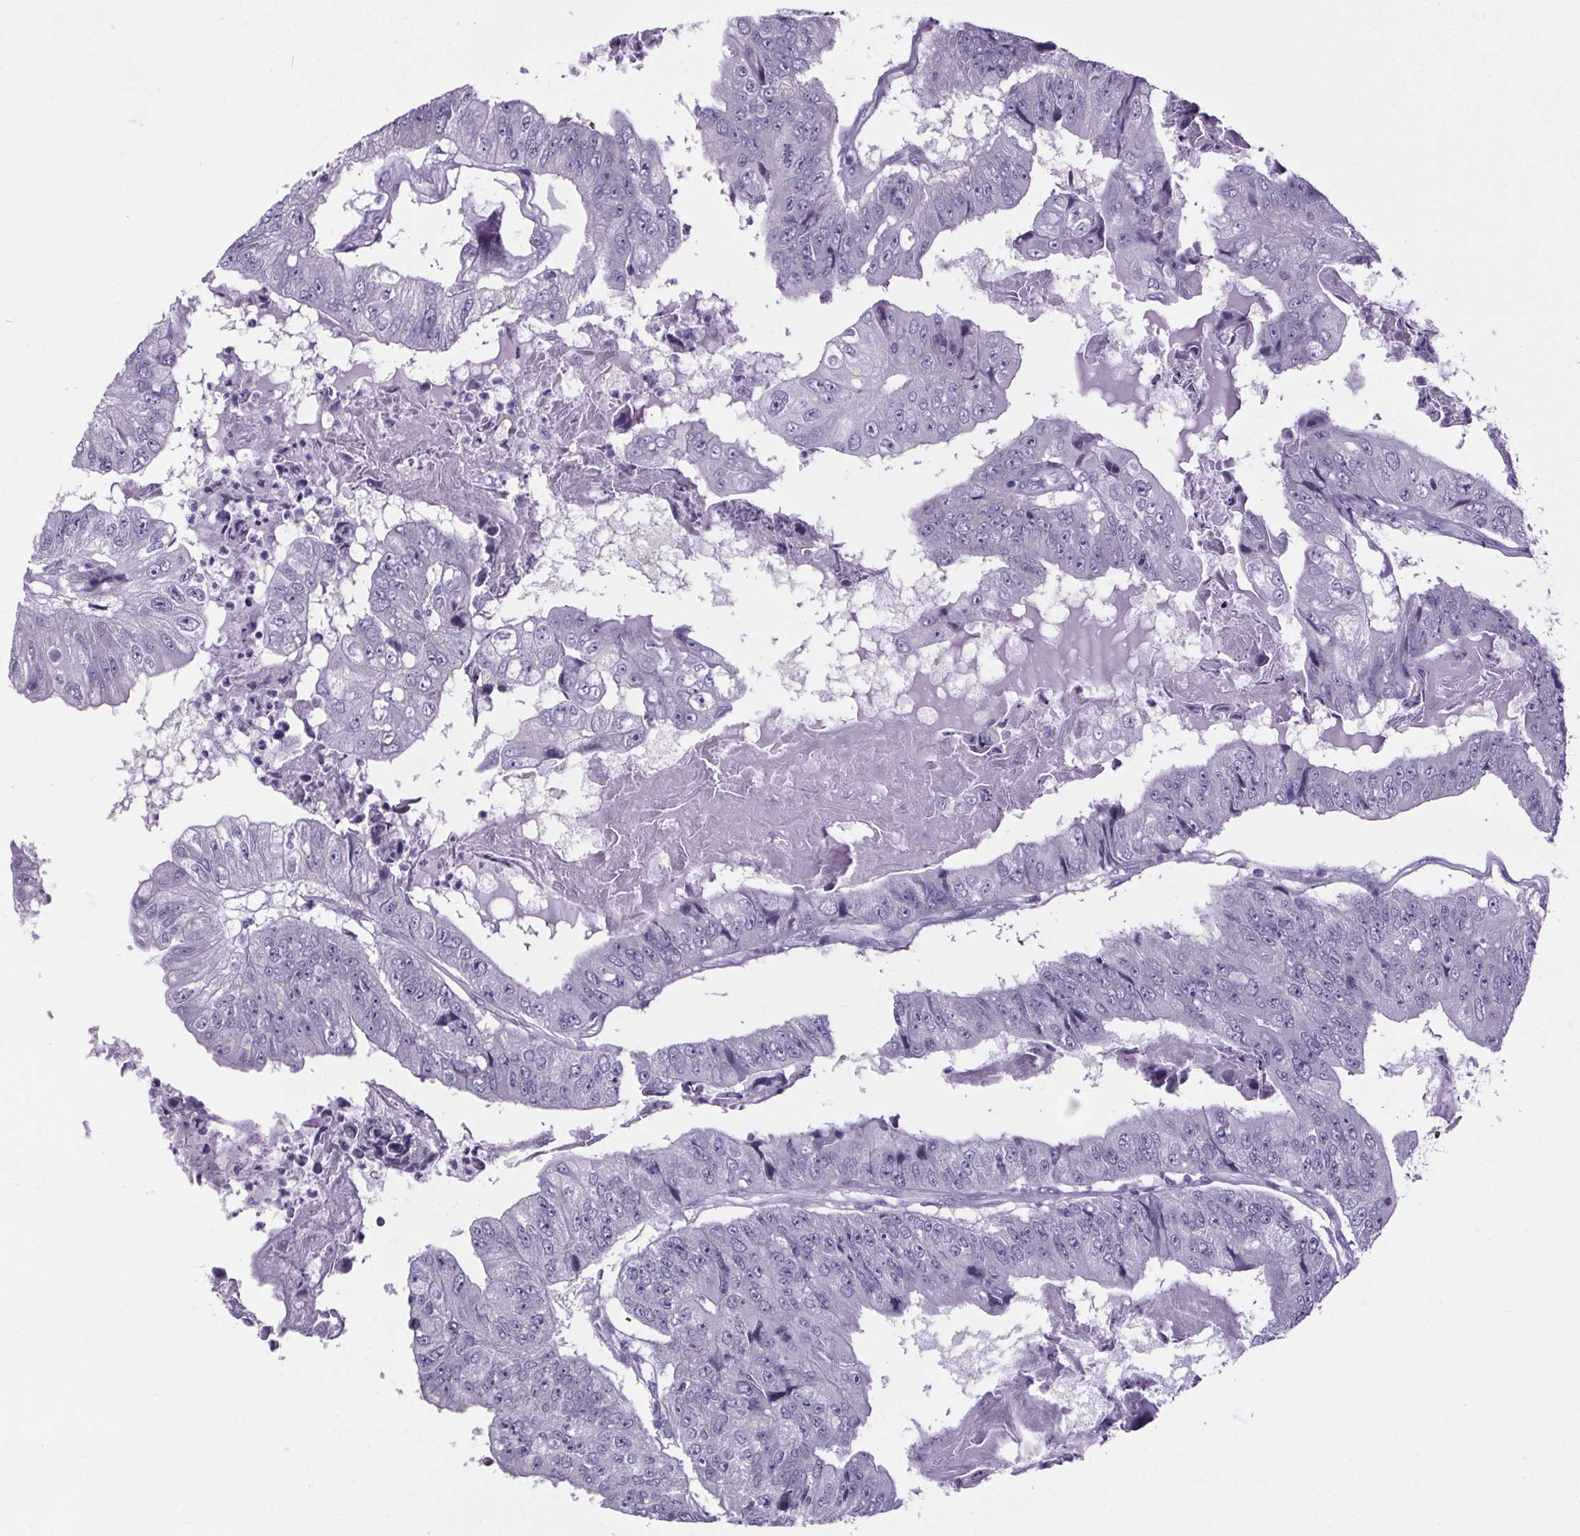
{"staining": {"intensity": "negative", "quantity": "none", "location": "none"}, "tissue": "colorectal cancer", "cell_type": "Tumor cells", "image_type": "cancer", "snomed": [{"axis": "morphology", "description": "Adenocarcinoma, NOS"}, {"axis": "topography", "description": "Colon"}], "caption": "This is an immunohistochemistry image of colorectal cancer. There is no staining in tumor cells.", "gene": "CUBN", "patient": {"sex": "female", "age": 67}}